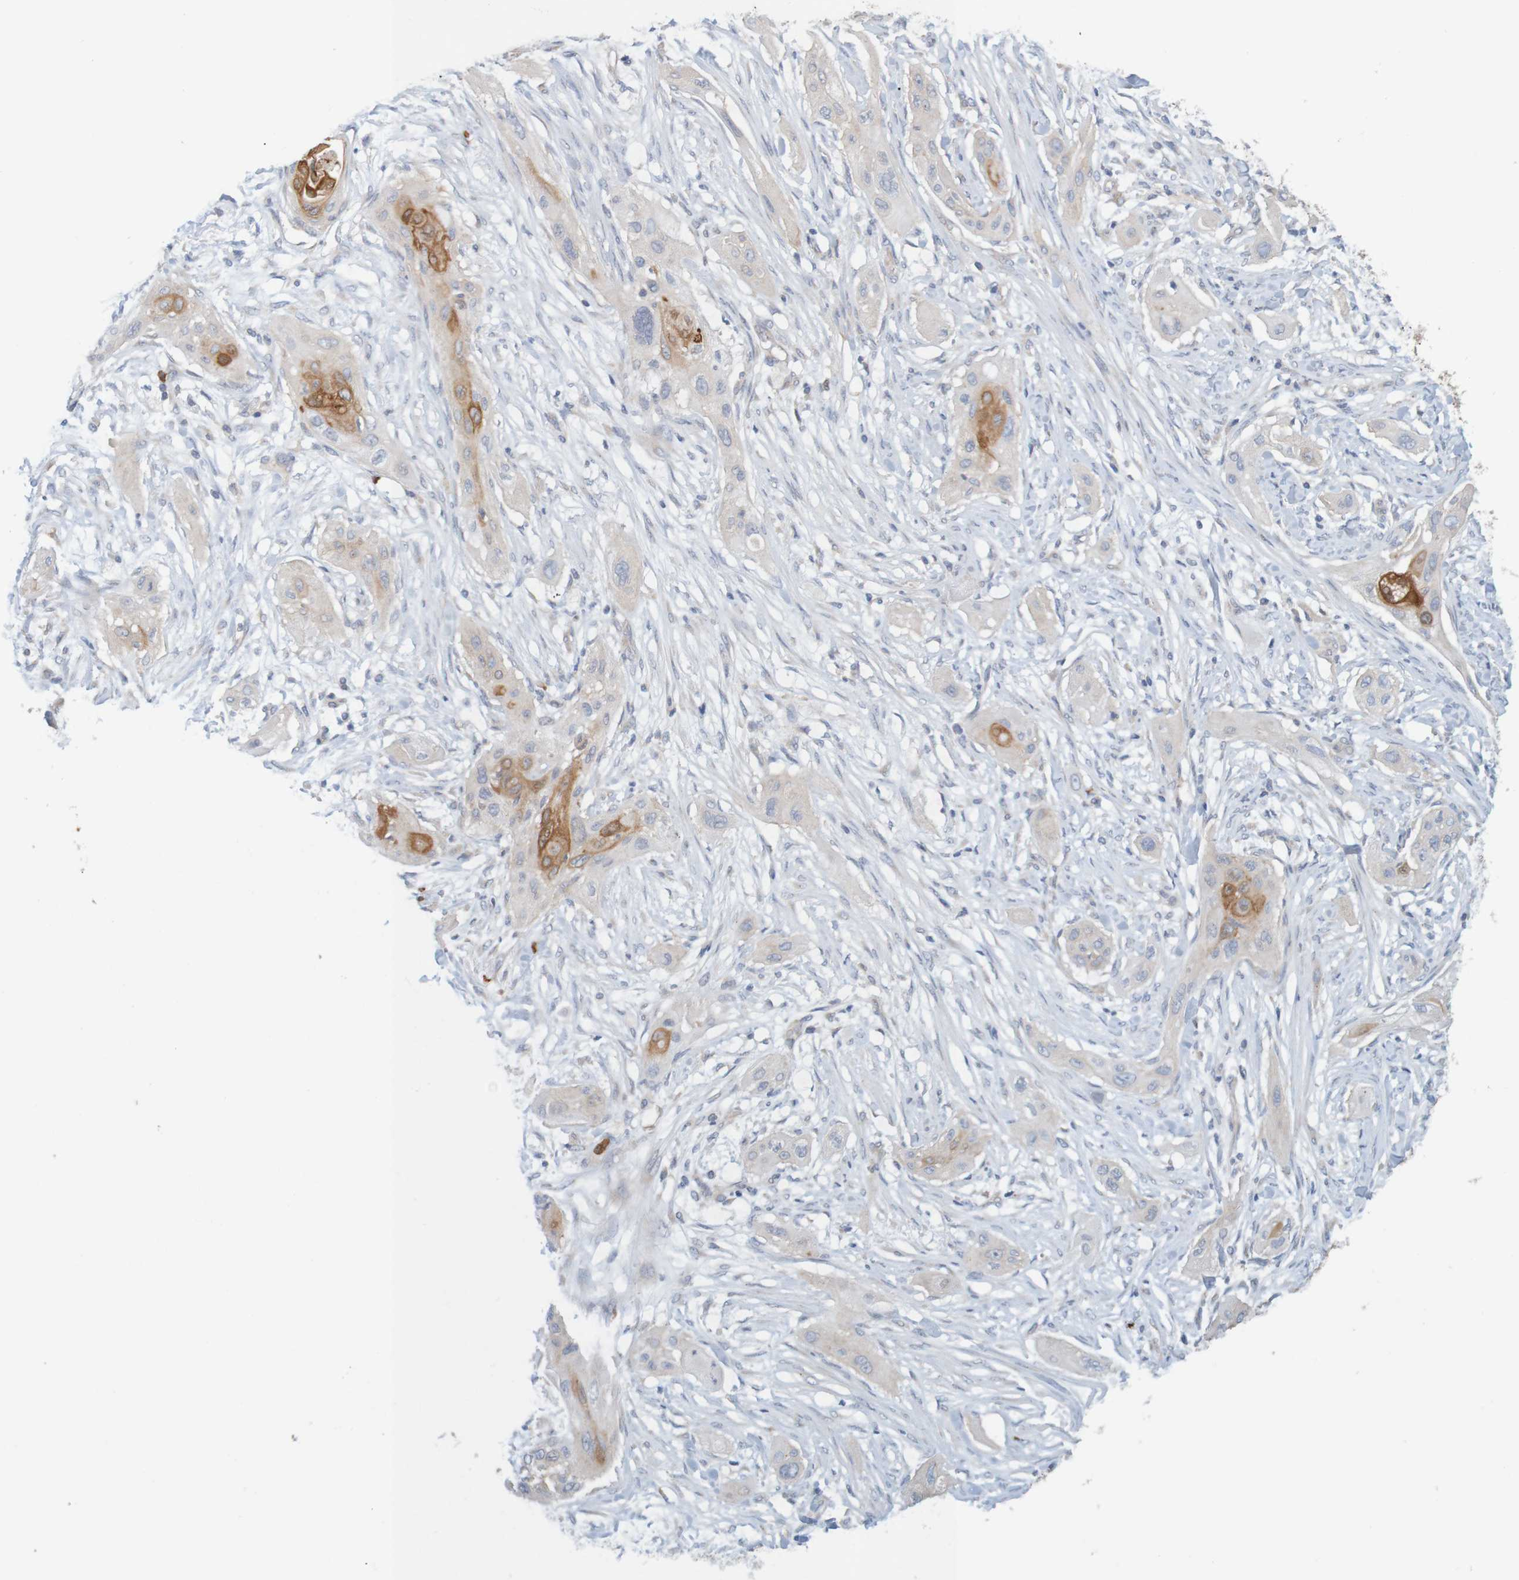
{"staining": {"intensity": "moderate", "quantity": "25%-75%", "location": "cytoplasmic/membranous"}, "tissue": "lung cancer", "cell_type": "Tumor cells", "image_type": "cancer", "snomed": [{"axis": "morphology", "description": "Squamous cell carcinoma, NOS"}, {"axis": "topography", "description": "Lung"}], "caption": "An immunohistochemistry histopathology image of tumor tissue is shown. Protein staining in brown highlights moderate cytoplasmic/membranous positivity in lung cancer (squamous cell carcinoma) within tumor cells.", "gene": "KRT23", "patient": {"sex": "female", "age": 47}}